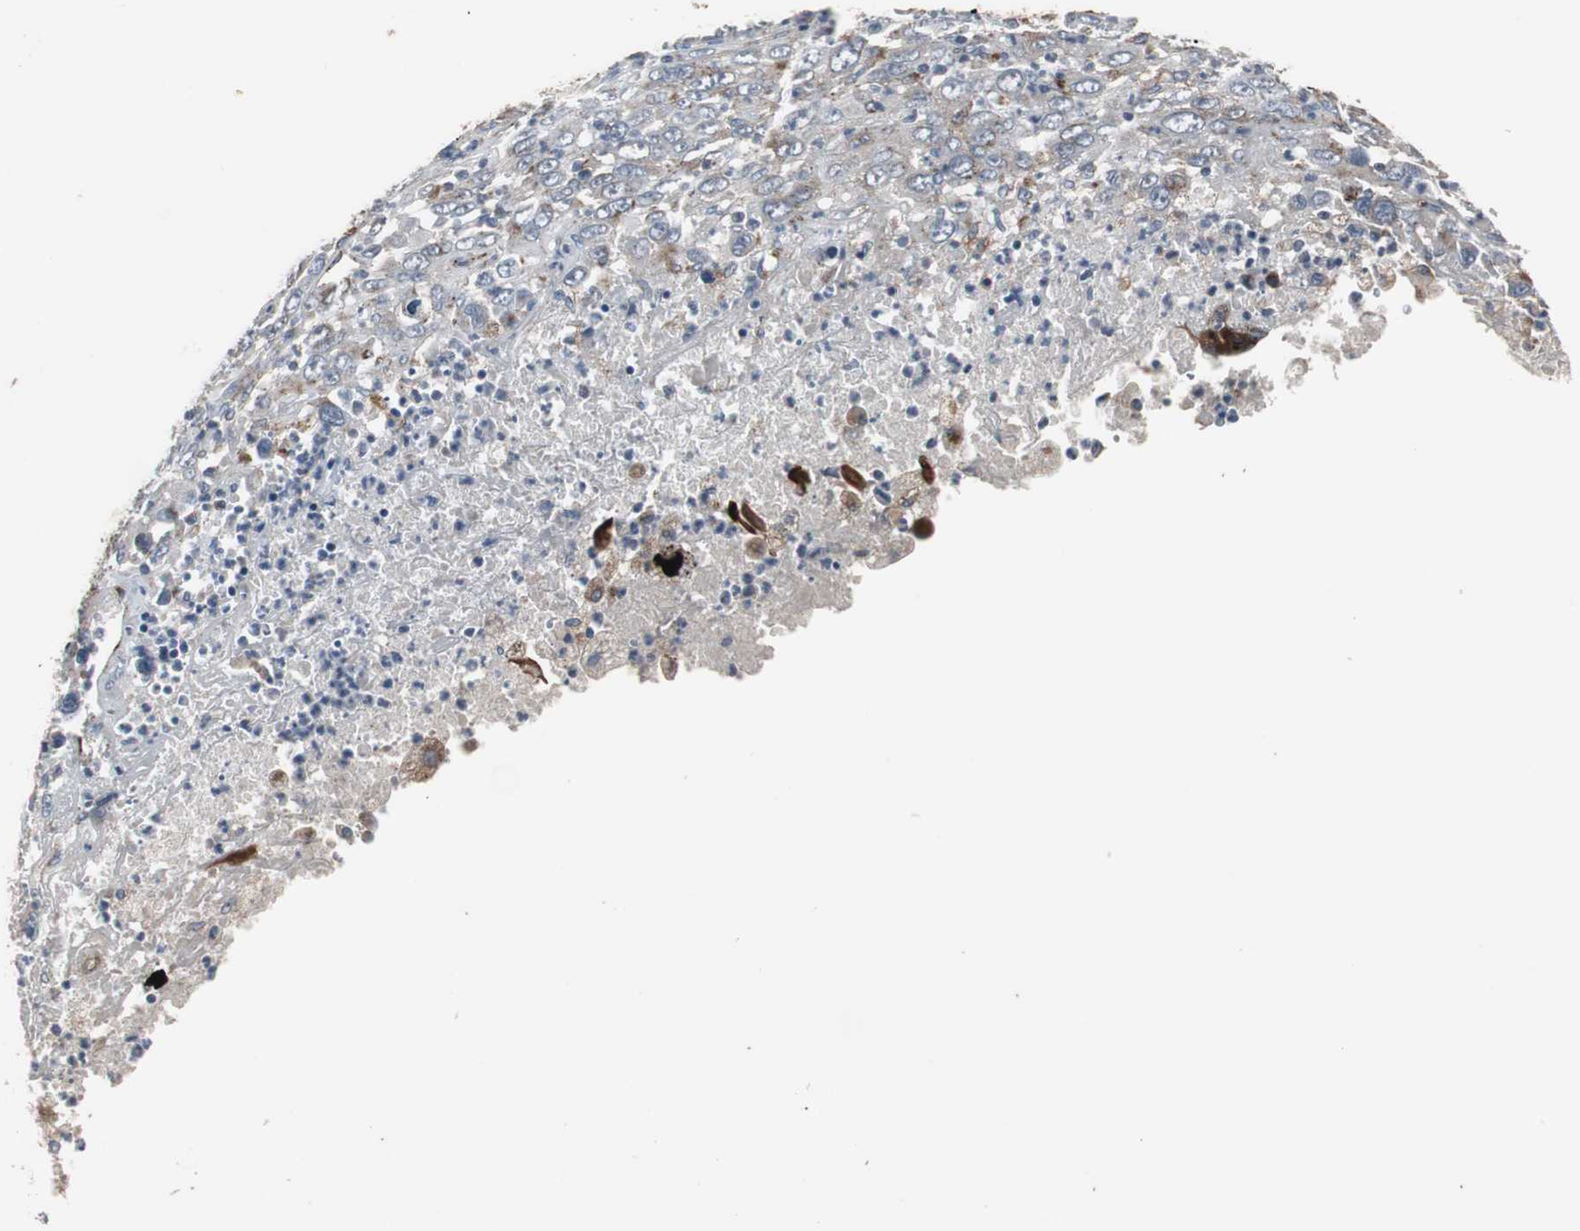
{"staining": {"intensity": "moderate", "quantity": "25%-75%", "location": "cytoplasmic/membranous"}, "tissue": "melanoma", "cell_type": "Tumor cells", "image_type": "cancer", "snomed": [{"axis": "morphology", "description": "Malignant melanoma, Metastatic site"}, {"axis": "topography", "description": "Skin"}], "caption": "This micrograph displays IHC staining of human malignant melanoma (metastatic site), with medium moderate cytoplasmic/membranous expression in about 25%-75% of tumor cells.", "gene": "GBA1", "patient": {"sex": "female", "age": 56}}